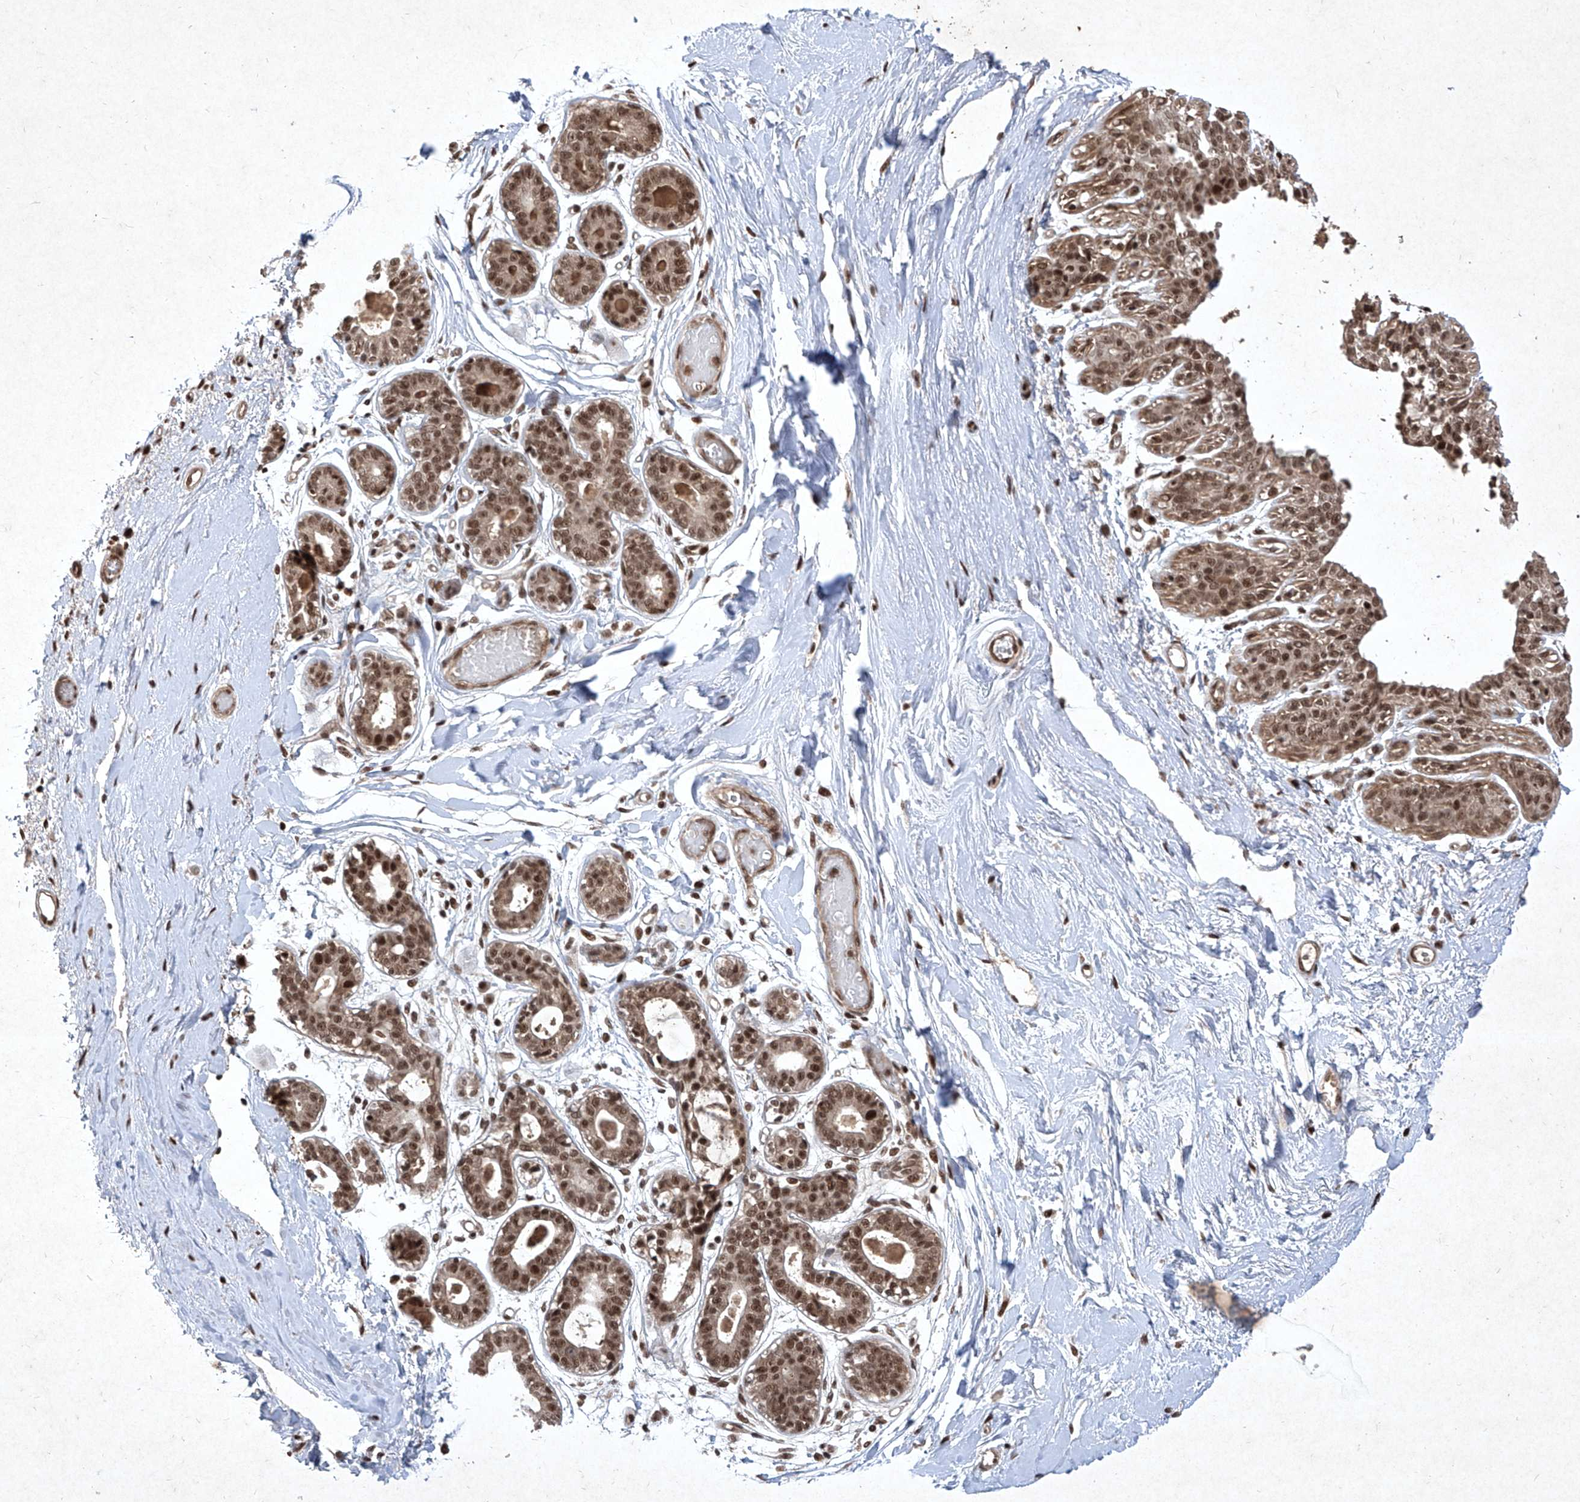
{"staining": {"intensity": "moderate", "quantity": ">75%", "location": "nuclear"}, "tissue": "breast", "cell_type": "Adipocytes", "image_type": "normal", "snomed": [{"axis": "morphology", "description": "Normal tissue, NOS"}, {"axis": "topography", "description": "Breast"}], "caption": "An IHC image of normal tissue is shown. Protein staining in brown highlights moderate nuclear positivity in breast within adipocytes. (Brightfield microscopy of DAB IHC at high magnification).", "gene": "IRF2", "patient": {"sex": "female", "age": 45}}